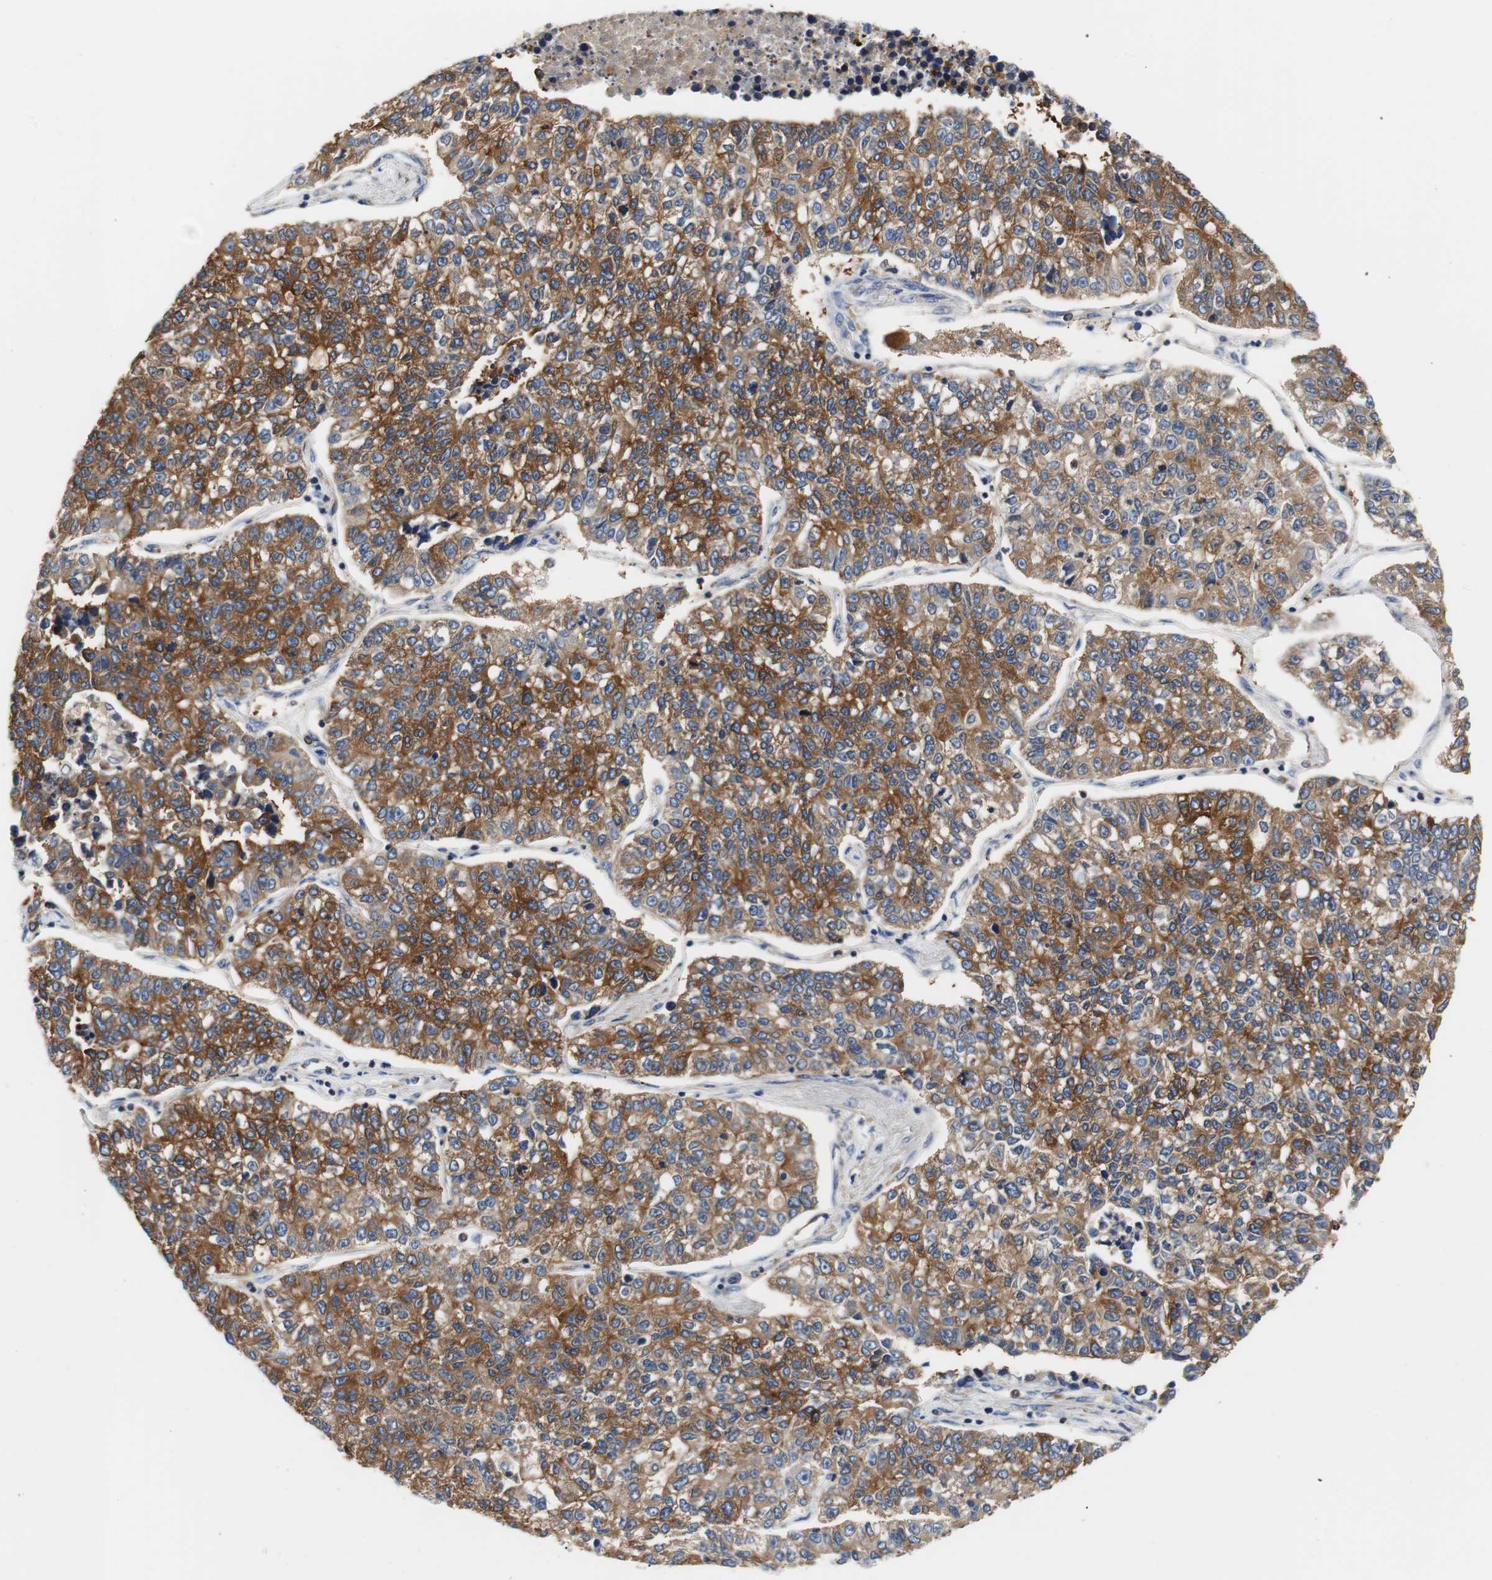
{"staining": {"intensity": "strong", "quantity": ">75%", "location": "cytoplasmic/membranous"}, "tissue": "lung cancer", "cell_type": "Tumor cells", "image_type": "cancer", "snomed": [{"axis": "morphology", "description": "Adenocarcinoma, NOS"}, {"axis": "topography", "description": "Lung"}], "caption": "About >75% of tumor cells in lung adenocarcinoma demonstrate strong cytoplasmic/membranous protein expression as visualized by brown immunohistochemical staining.", "gene": "VAMP8", "patient": {"sex": "male", "age": 49}}